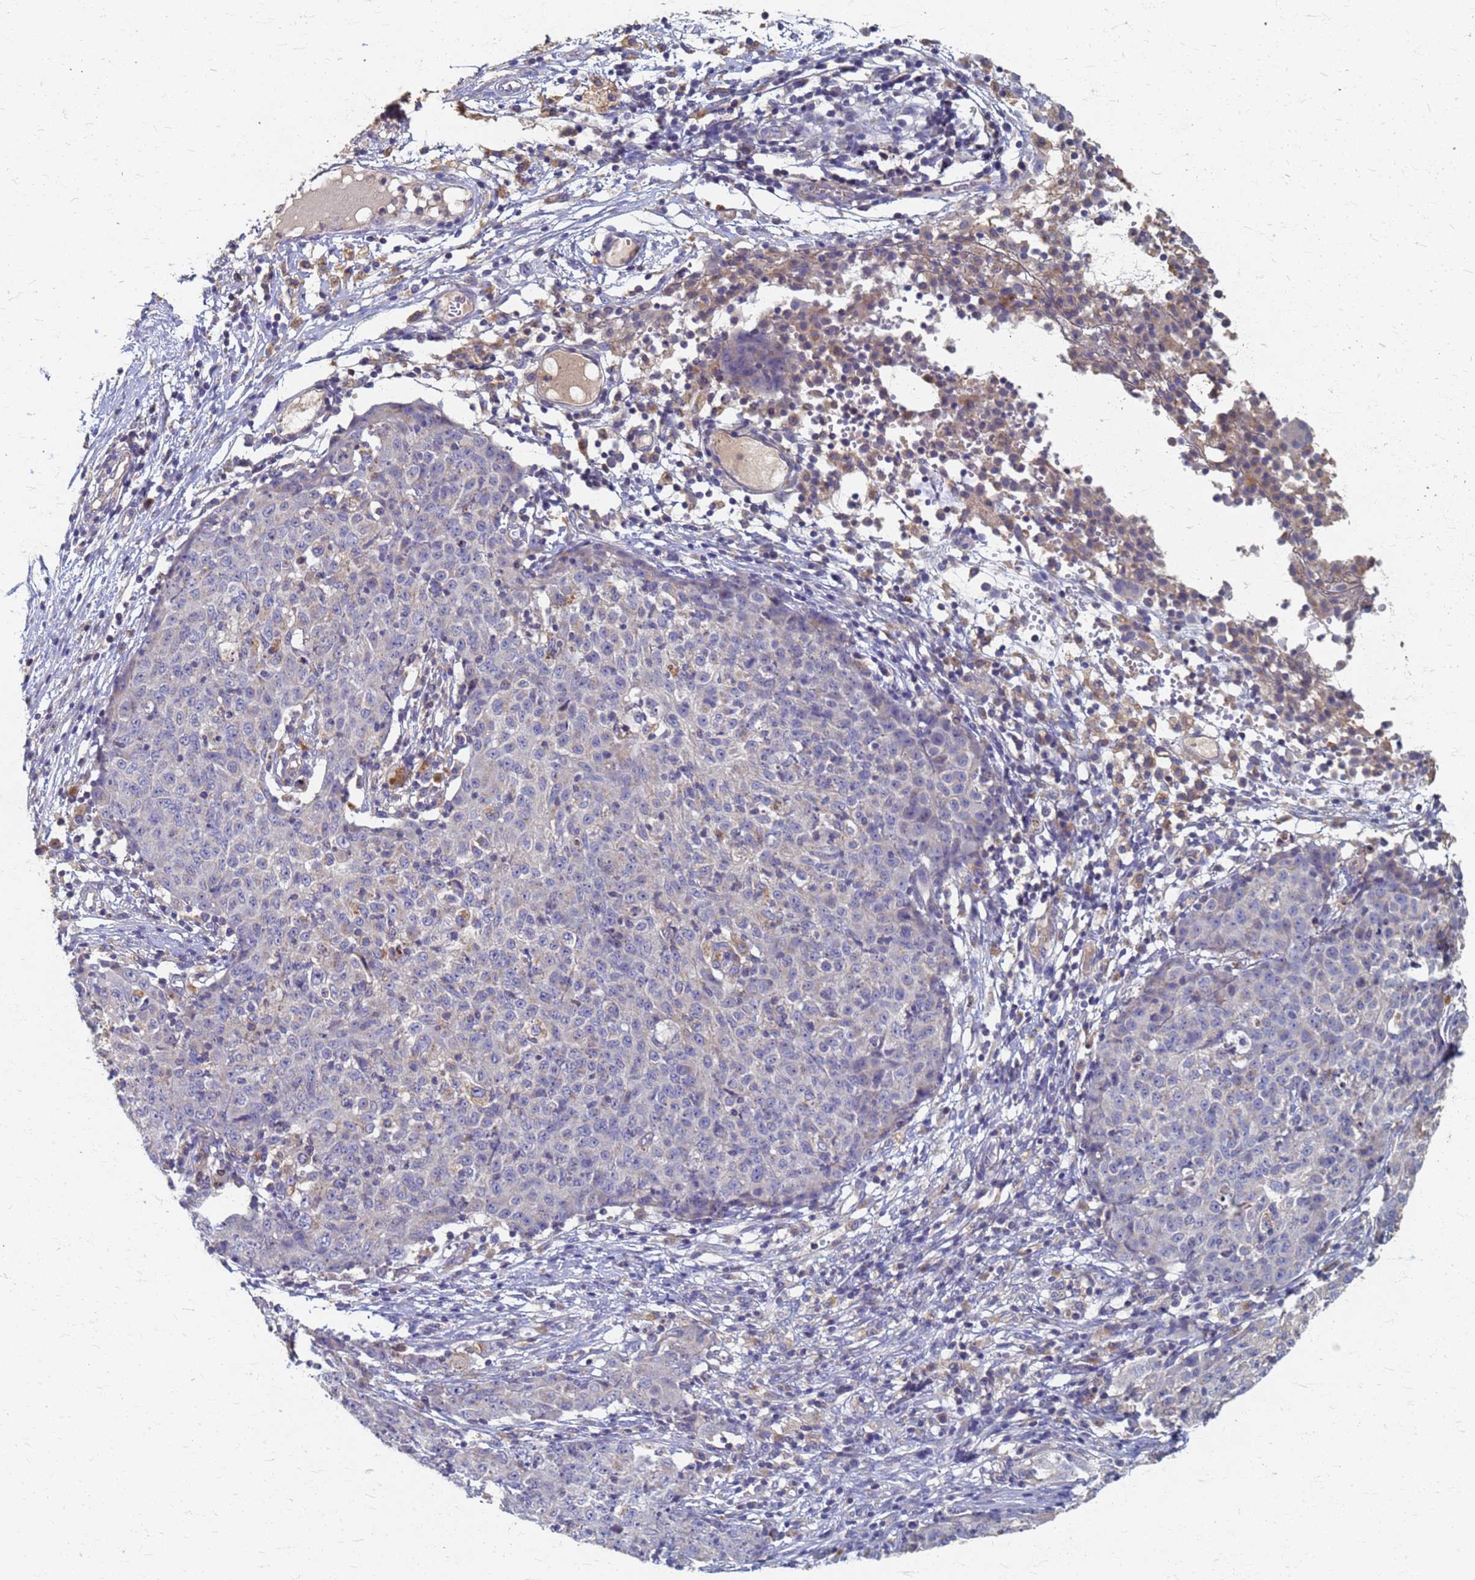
{"staining": {"intensity": "negative", "quantity": "none", "location": "none"}, "tissue": "ovarian cancer", "cell_type": "Tumor cells", "image_type": "cancer", "snomed": [{"axis": "morphology", "description": "Carcinoma, endometroid"}, {"axis": "topography", "description": "Ovary"}], "caption": "Immunohistochemistry of human ovarian cancer exhibits no staining in tumor cells. The staining is performed using DAB (3,3'-diaminobenzidine) brown chromogen with nuclei counter-stained in using hematoxylin.", "gene": "KRCC1", "patient": {"sex": "female", "age": 42}}